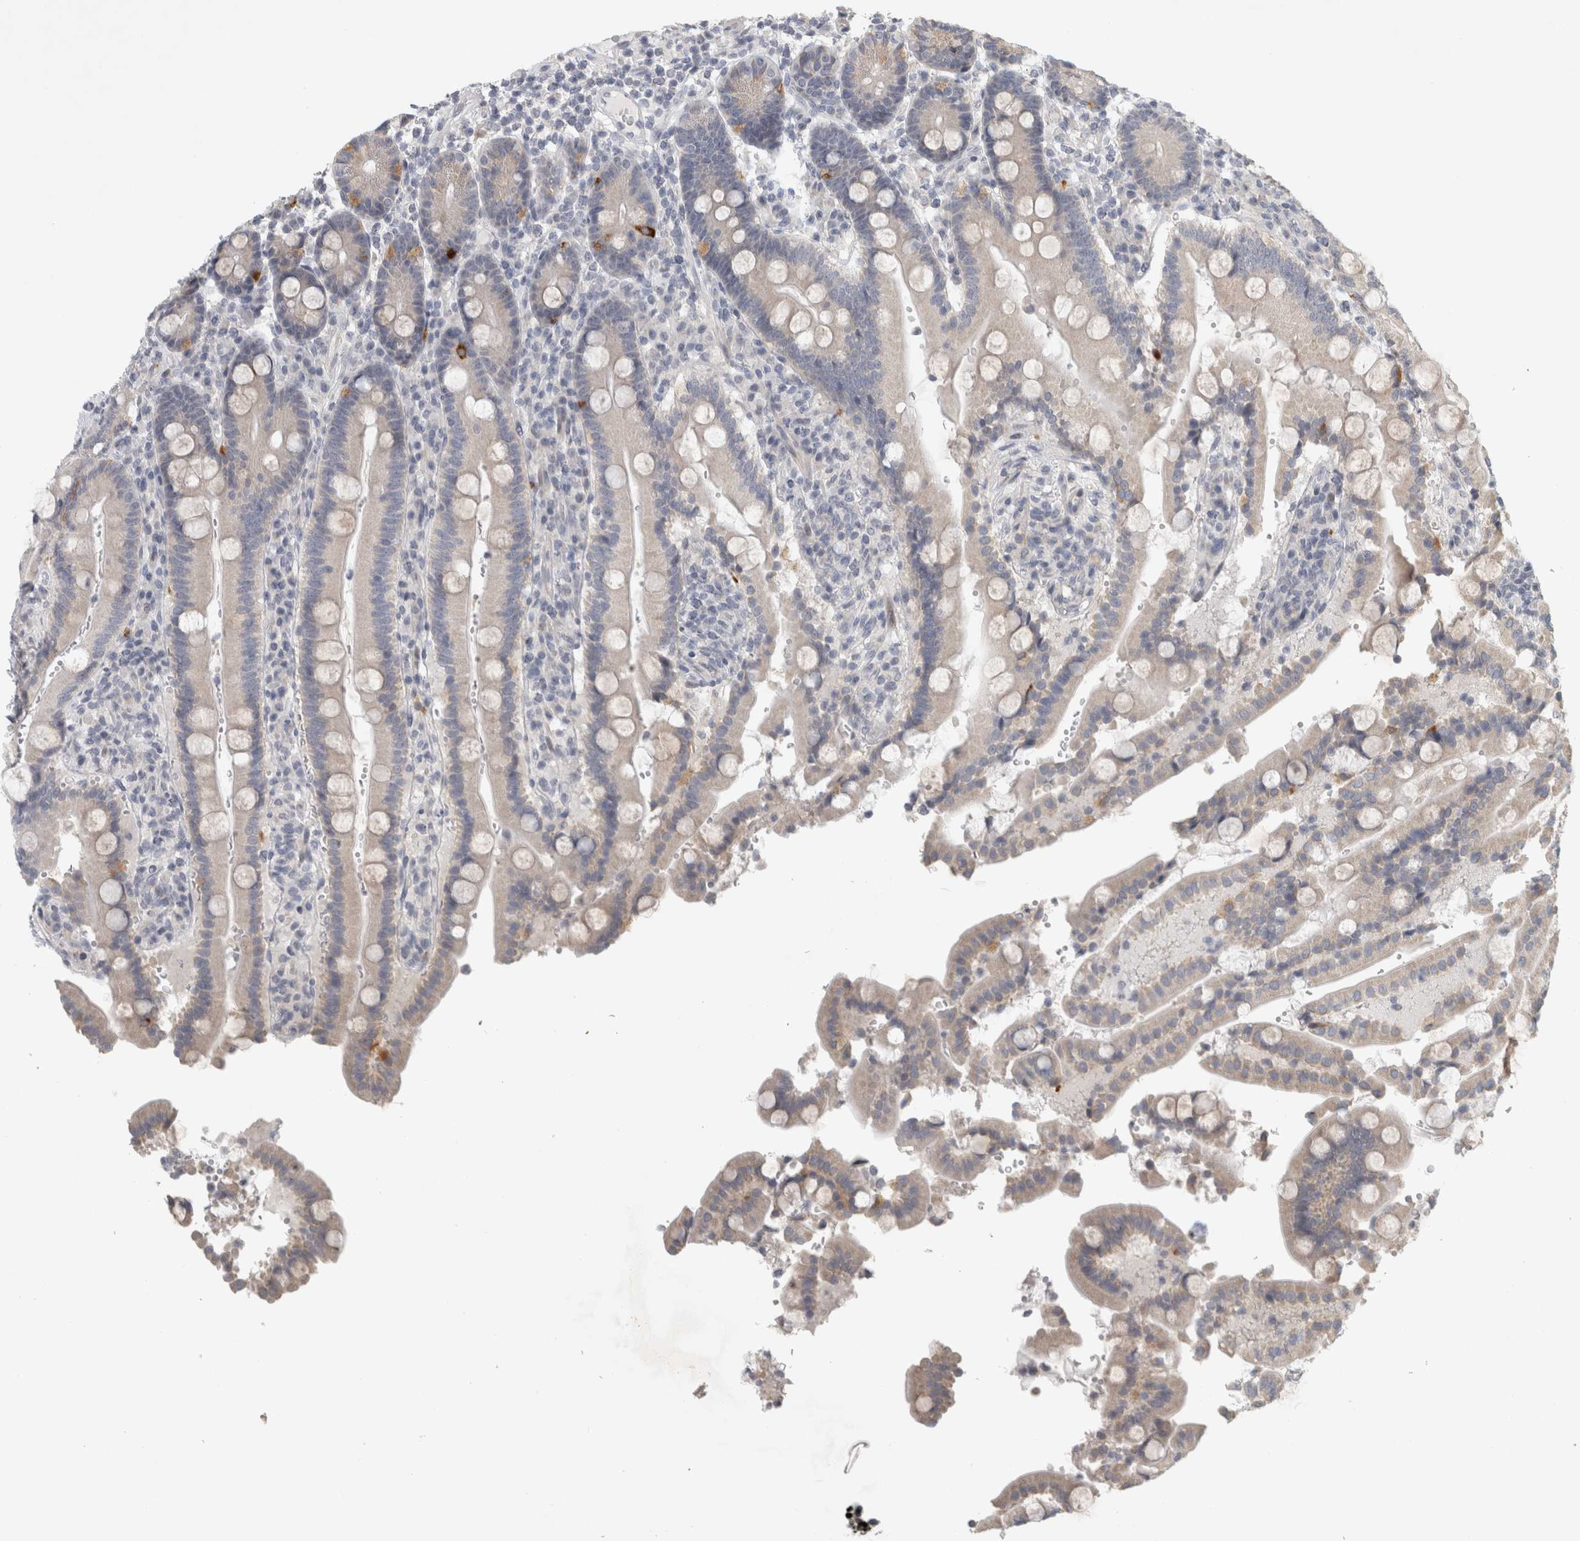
{"staining": {"intensity": "moderate", "quantity": "<25%", "location": "cytoplasmic/membranous"}, "tissue": "duodenum", "cell_type": "Glandular cells", "image_type": "normal", "snomed": [{"axis": "morphology", "description": "Normal tissue, NOS"}, {"axis": "topography", "description": "Small intestine, NOS"}], "caption": "This is a micrograph of immunohistochemistry (IHC) staining of benign duodenum, which shows moderate expression in the cytoplasmic/membranous of glandular cells.", "gene": "PTPRN2", "patient": {"sex": "female", "age": 71}}